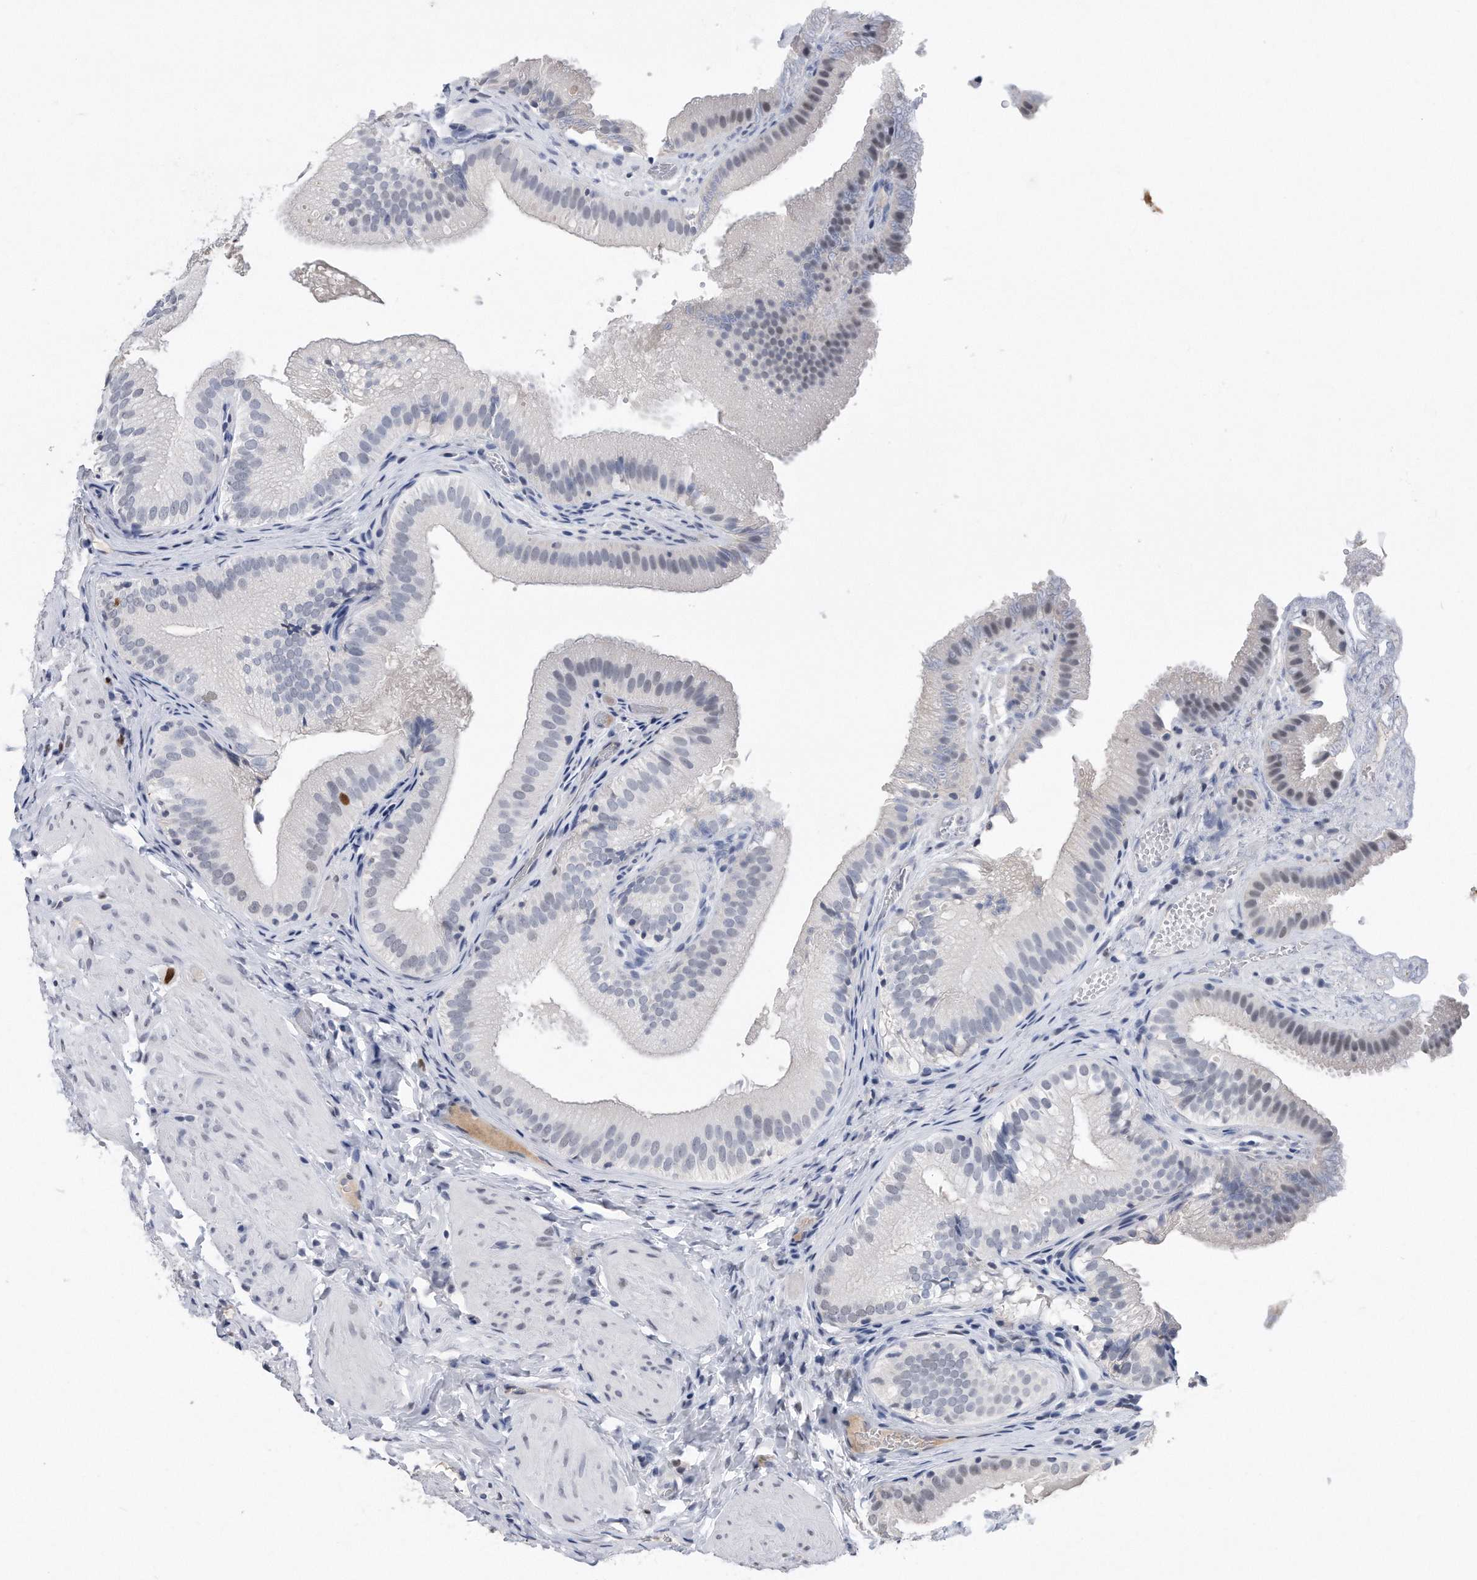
{"staining": {"intensity": "negative", "quantity": "none", "location": "none"}, "tissue": "gallbladder", "cell_type": "Glandular cells", "image_type": "normal", "snomed": [{"axis": "morphology", "description": "Normal tissue, NOS"}, {"axis": "topography", "description": "Gallbladder"}], "caption": "An immunohistochemistry (IHC) photomicrograph of normal gallbladder is shown. There is no staining in glandular cells of gallbladder.", "gene": "PCNA", "patient": {"sex": "female", "age": 30}}